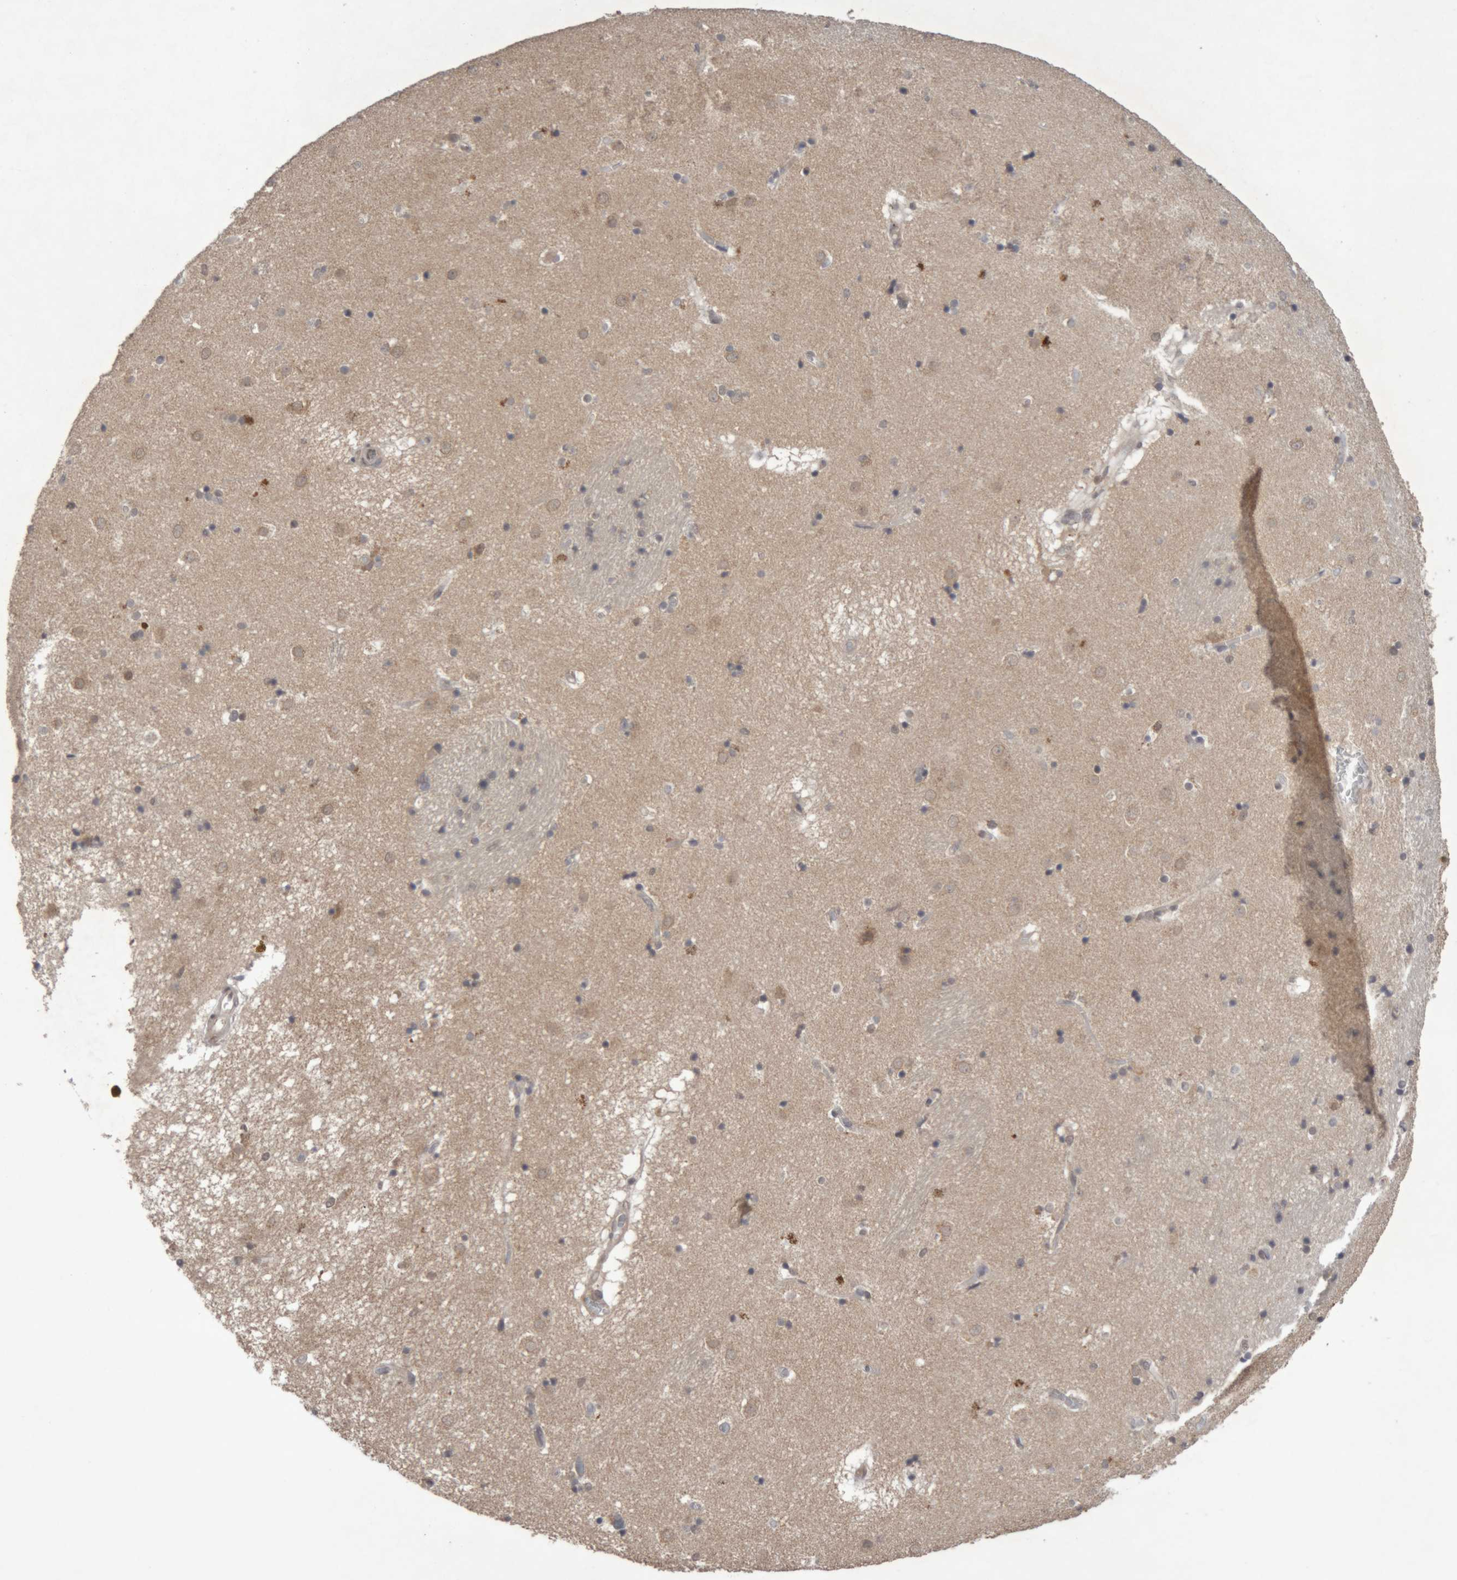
{"staining": {"intensity": "moderate", "quantity": "<25%", "location": "cytoplasmic/membranous"}, "tissue": "caudate", "cell_type": "Glial cells", "image_type": "normal", "snomed": [{"axis": "morphology", "description": "Normal tissue, NOS"}, {"axis": "topography", "description": "Lateral ventricle wall"}], "caption": "IHC of unremarkable caudate reveals low levels of moderate cytoplasmic/membranous positivity in approximately <25% of glial cells. (DAB (3,3'-diaminobenzidine) IHC with brightfield microscopy, high magnification).", "gene": "NFATC2", "patient": {"sex": "male", "age": 70}}